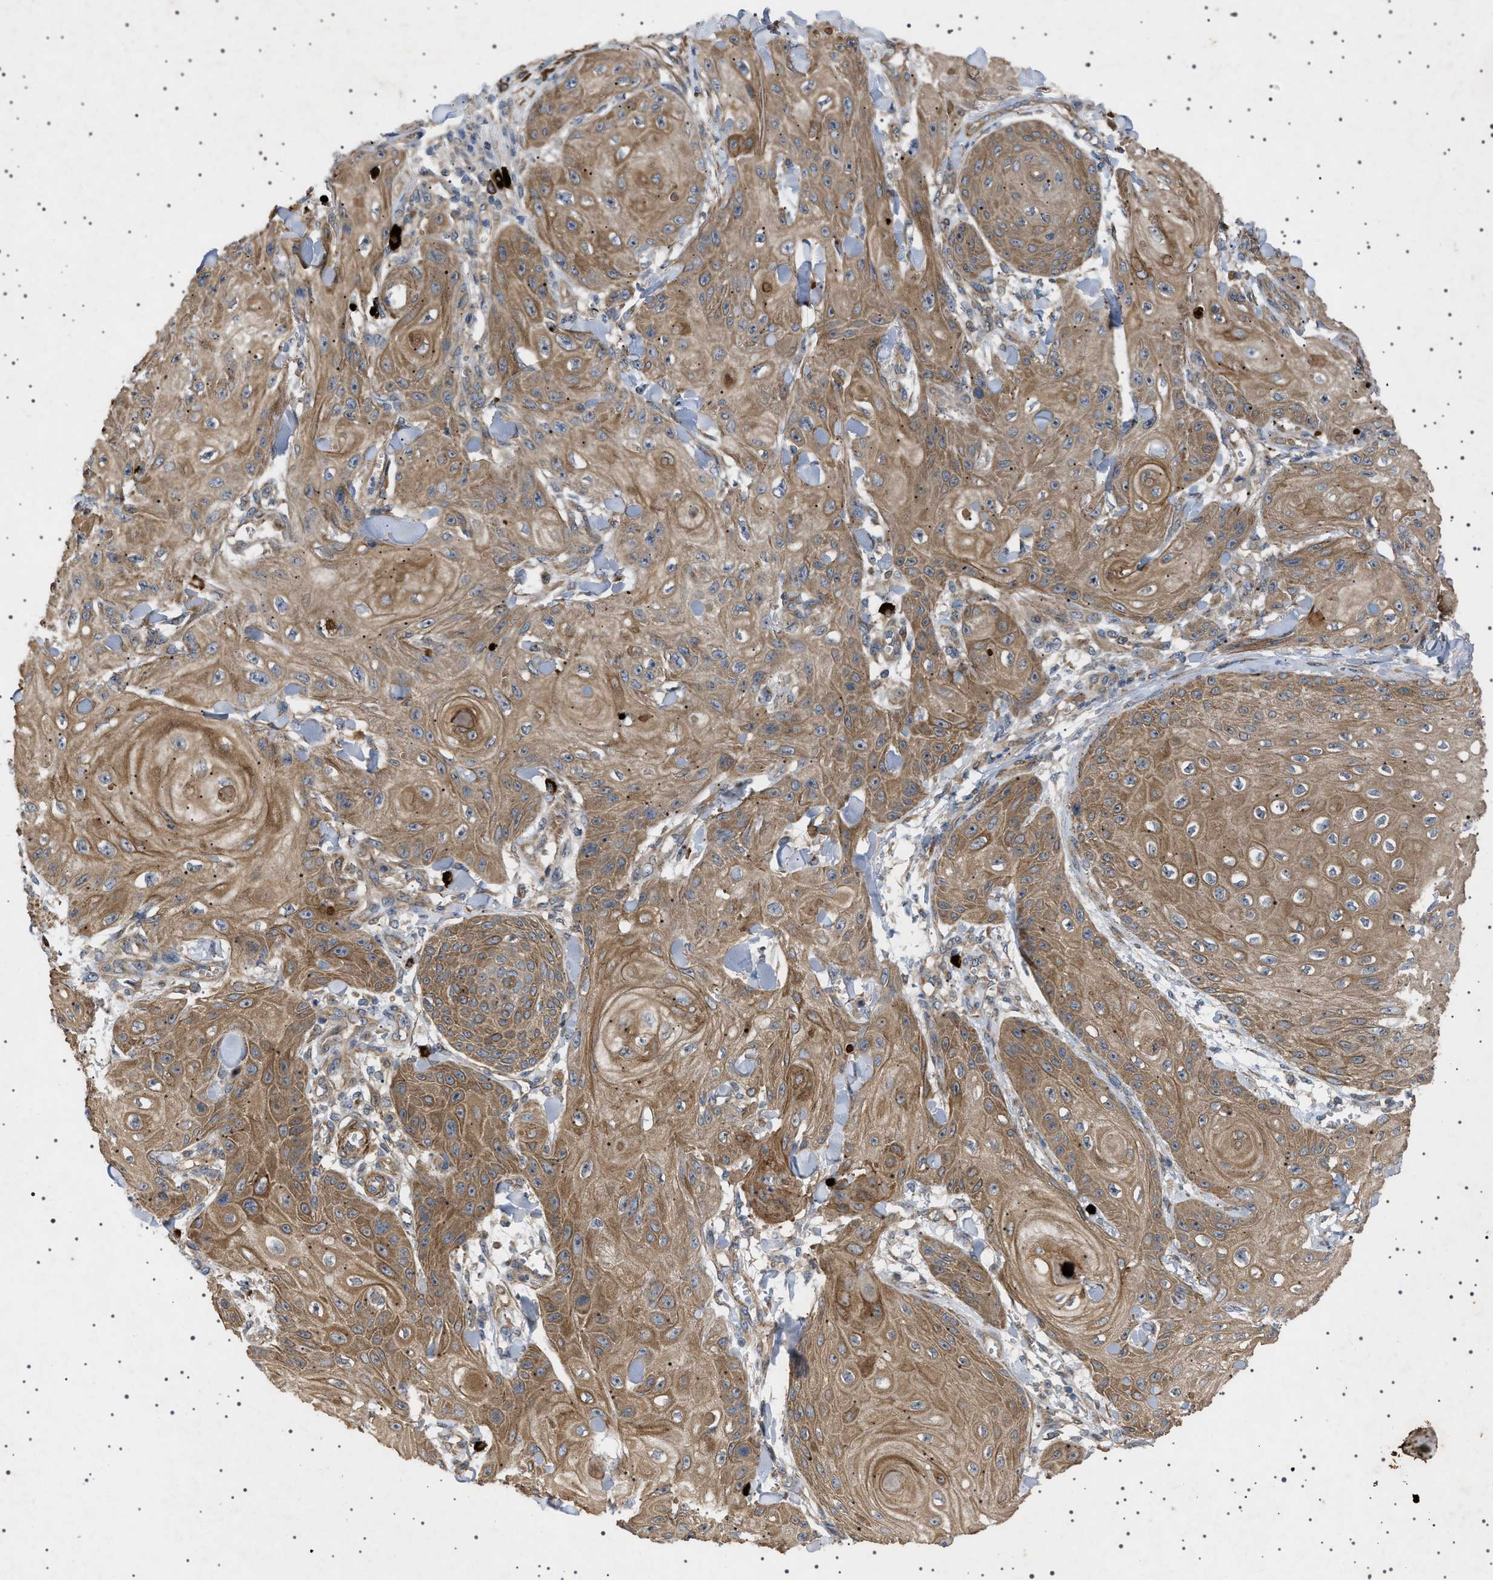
{"staining": {"intensity": "moderate", "quantity": ">75%", "location": "cytoplasmic/membranous"}, "tissue": "skin cancer", "cell_type": "Tumor cells", "image_type": "cancer", "snomed": [{"axis": "morphology", "description": "Squamous cell carcinoma, NOS"}, {"axis": "topography", "description": "Skin"}], "caption": "Skin cancer tissue demonstrates moderate cytoplasmic/membranous staining in about >75% of tumor cells, visualized by immunohistochemistry. (brown staining indicates protein expression, while blue staining denotes nuclei).", "gene": "CCDC186", "patient": {"sex": "male", "age": 74}}